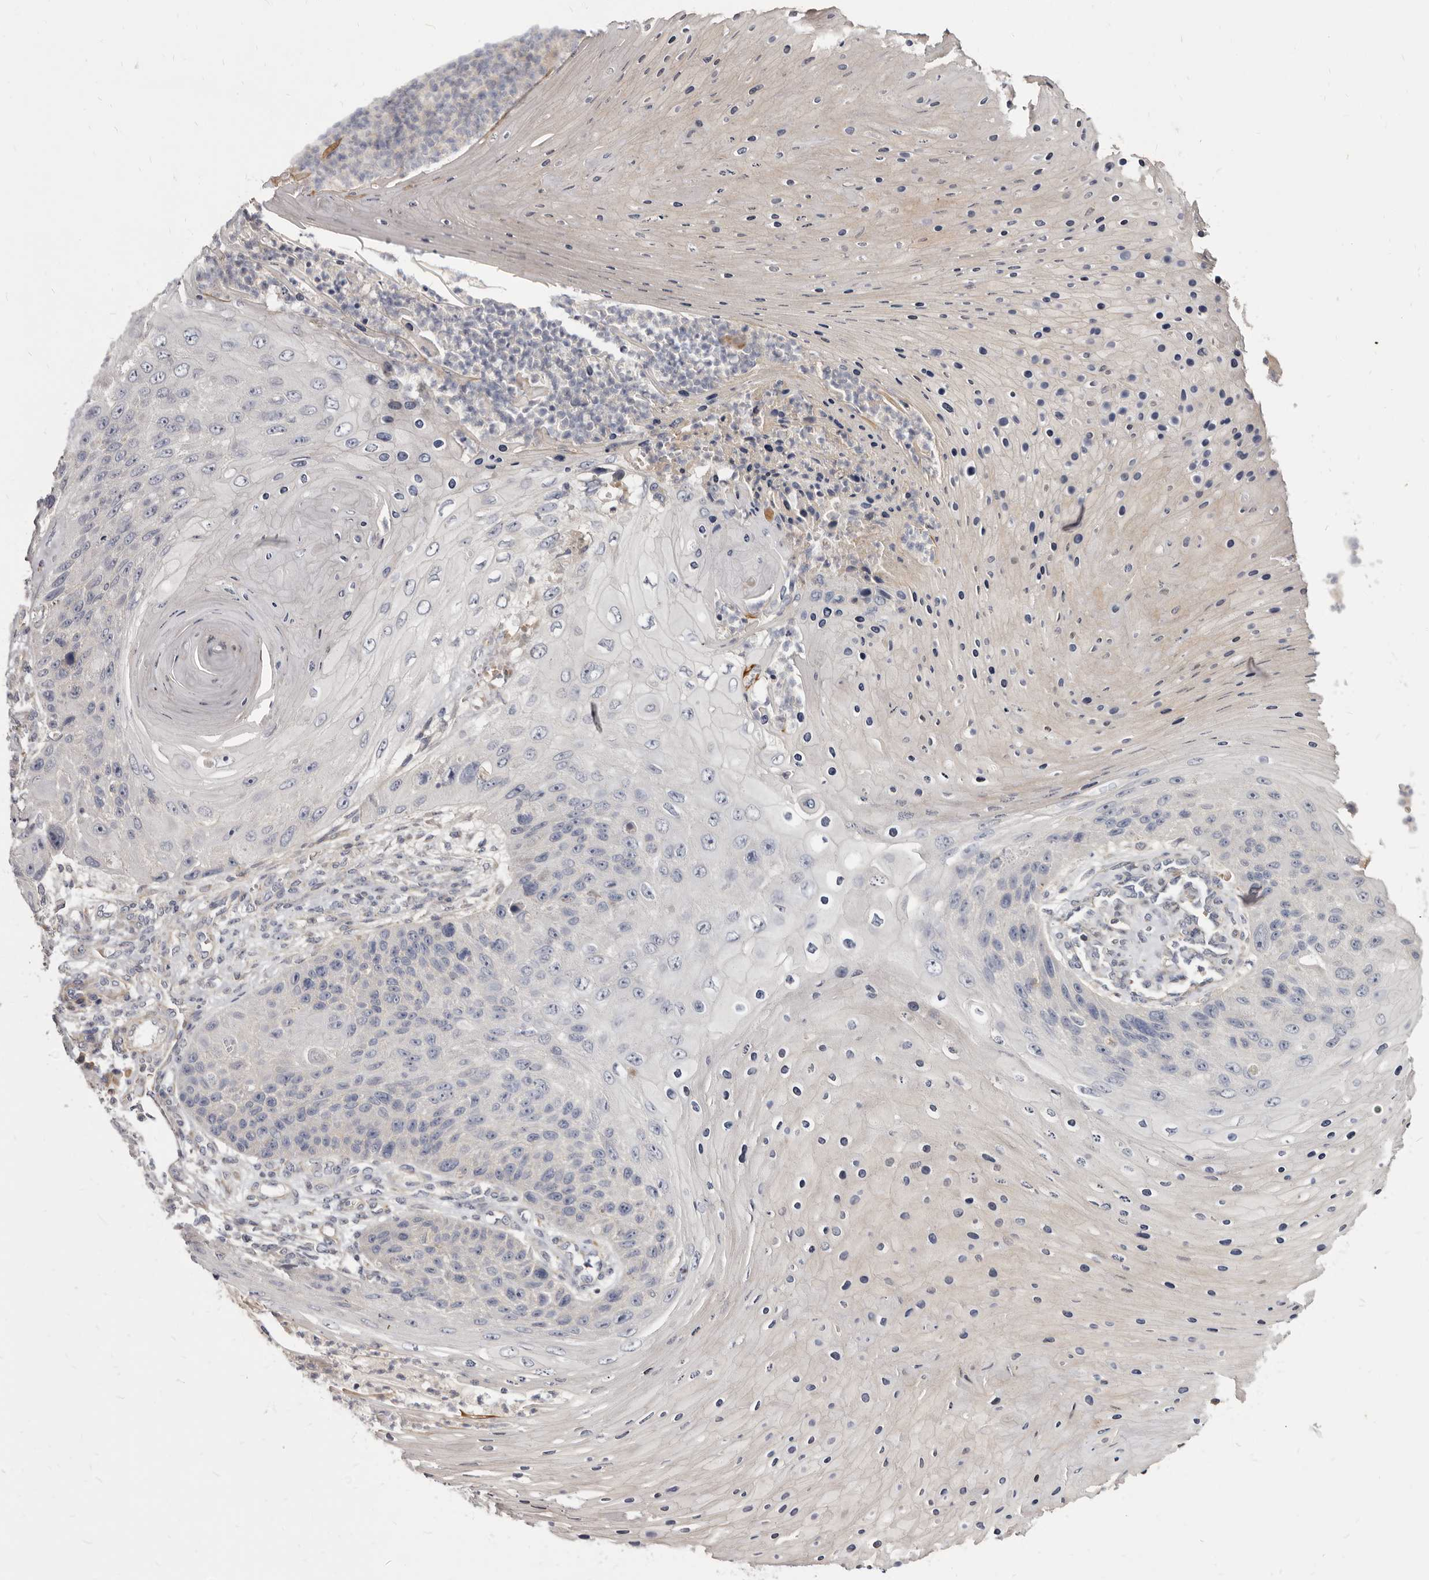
{"staining": {"intensity": "negative", "quantity": "none", "location": "none"}, "tissue": "skin cancer", "cell_type": "Tumor cells", "image_type": "cancer", "snomed": [{"axis": "morphology", "description": "Squamous cell carcinoma, NOS"}, {"axis": "topography", "description": "Skin"}], "caption": "A micrograph of skin squamous cell carcinoma stained for a protein exhibits no brown staining in tumor cells.", "gene": "FAS", "patient": {"sex": "female", "age": 88}}